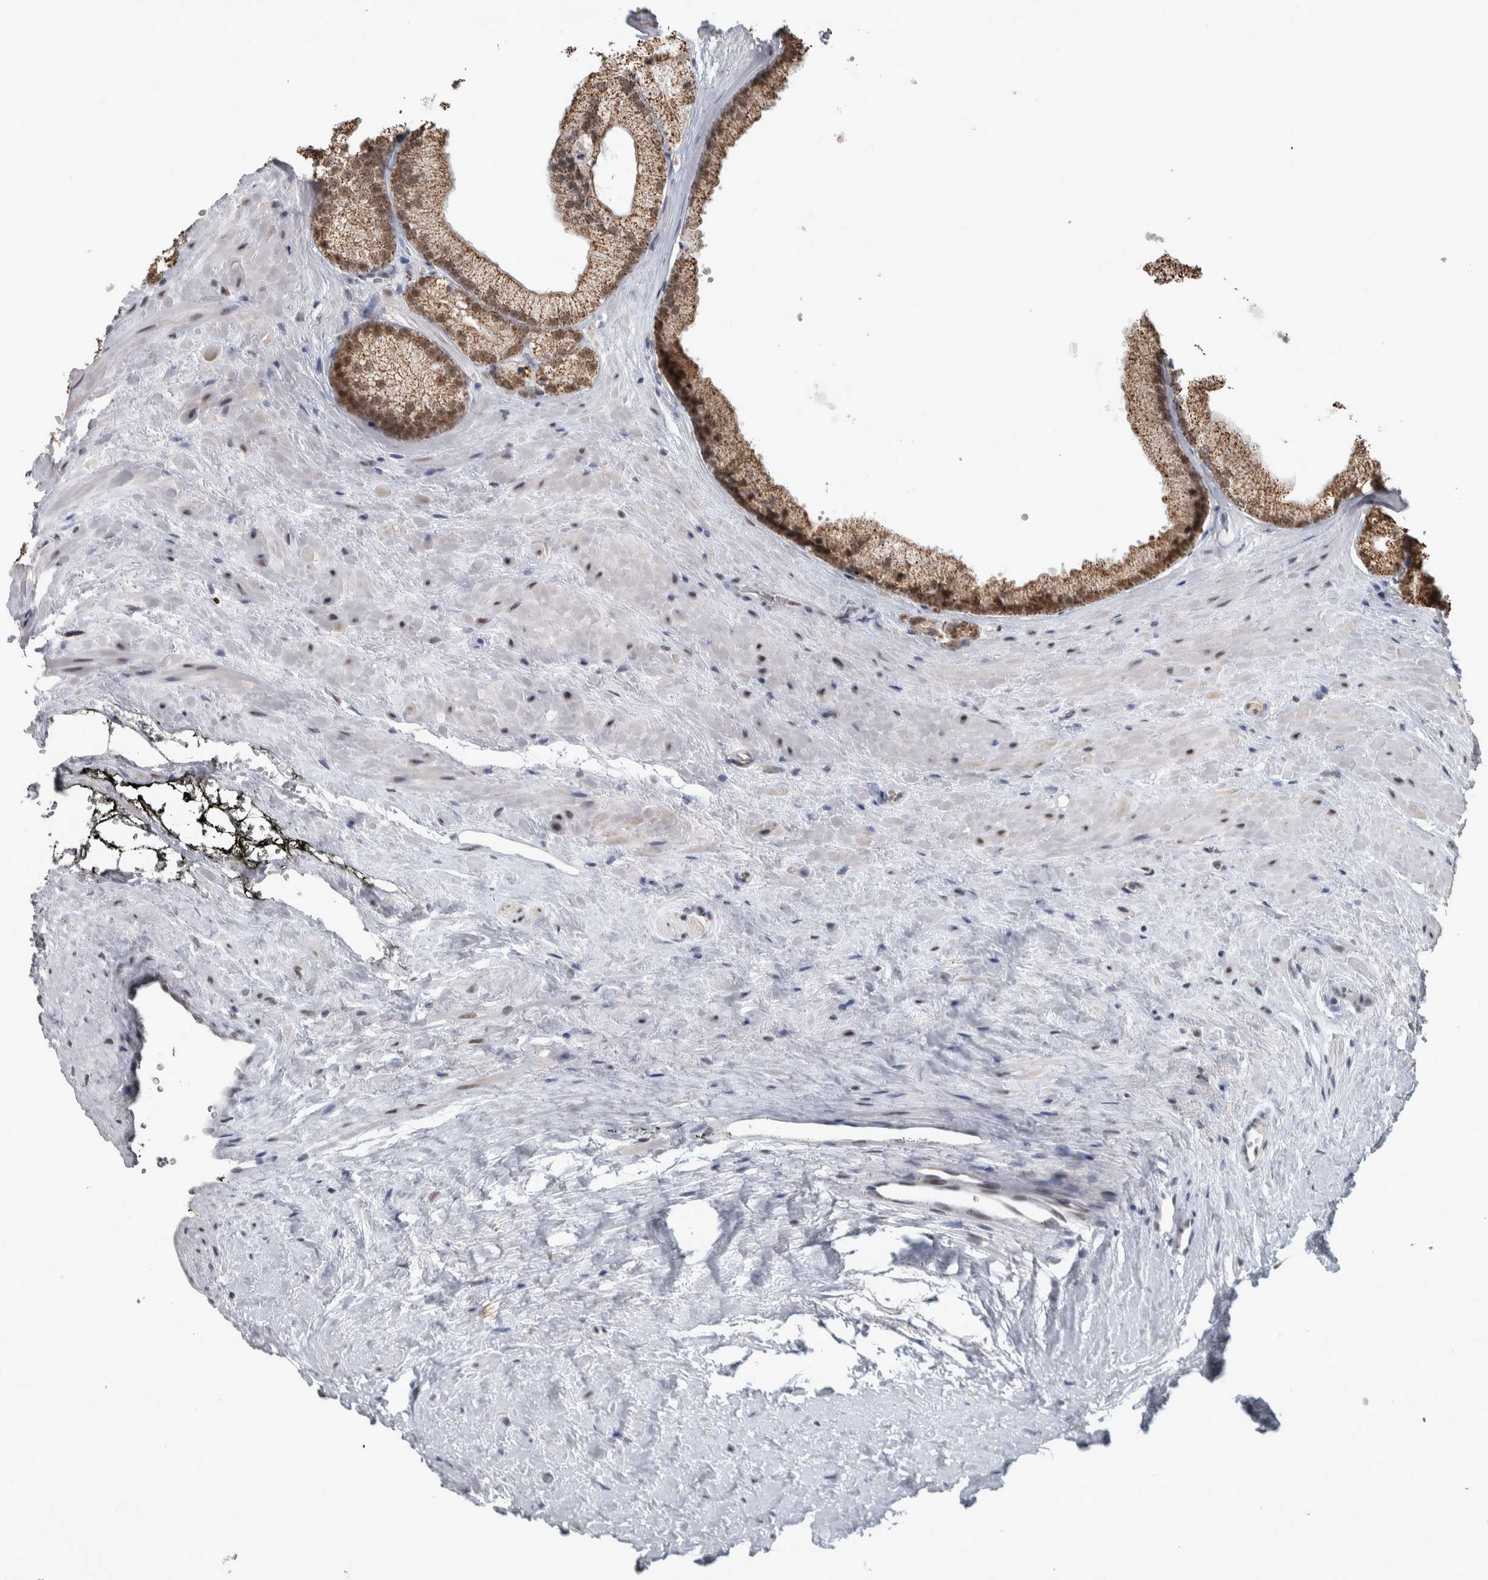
{"staining": {"intensity": "moderate", "quantity": ">75%", "location": "cytoplasmic/membranous,nuclear"}, "tissue": "prostate cancer", "cell_type": "Tumor cells", "image_type": "cancer", "snomed": [{"axis": "morphology", "description": "Adenocarcinoma, Low grade"}, {"axis": "topography", "description": "Prostate"}], "caption": "There is medium levels of moderate cytoplasmic/membranous and nuclear positivity in tumor cells of prostate cancer, as demonstrated by immunohistochemical staining (brown color).", "gene": "DDX42", "patient": {"sex": "male", "age": 65}}